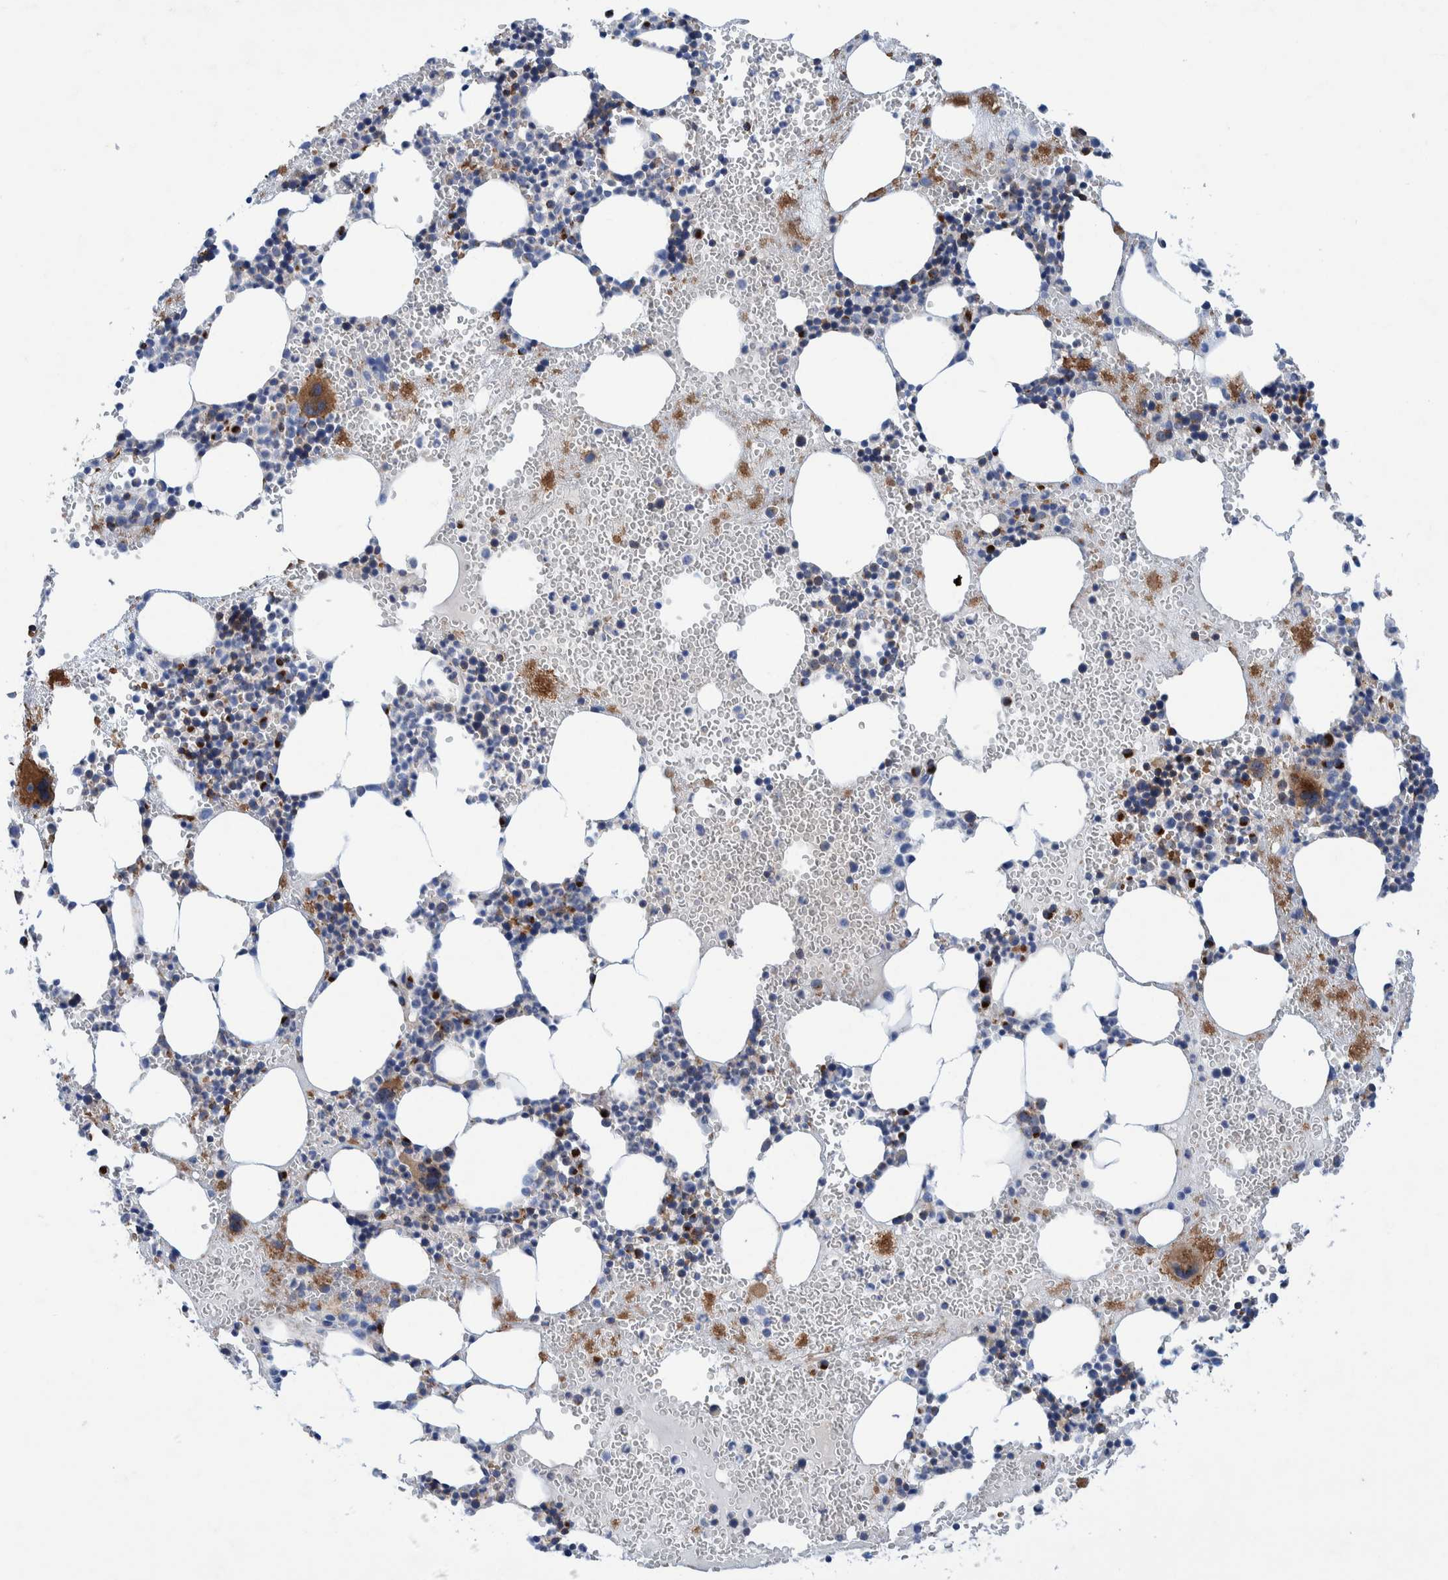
{"staining": {"intensity": "strong", "quantity": "<25%", "location": "cytoplasmic/membranous"}, "tissue": "bone marrow", "cell_type": "Hematopoietic cells", "image_type": "normal", "snomed": [{"axis": "morphology", "description": "Normal tissue, NOS"}, {"axis": "morphology", "description": "Inflammation, NOS"}, {"axis": "topography", "description": "Bone marrow"}], "caption": "Strong cytoplasmic/membranous staining is present in about <25% of hematopoietic cells in benign bone marrow. Nuclei are stained in blue.", "gene": "TRIM58", "patient": {"sex": "female", "age": 67}}